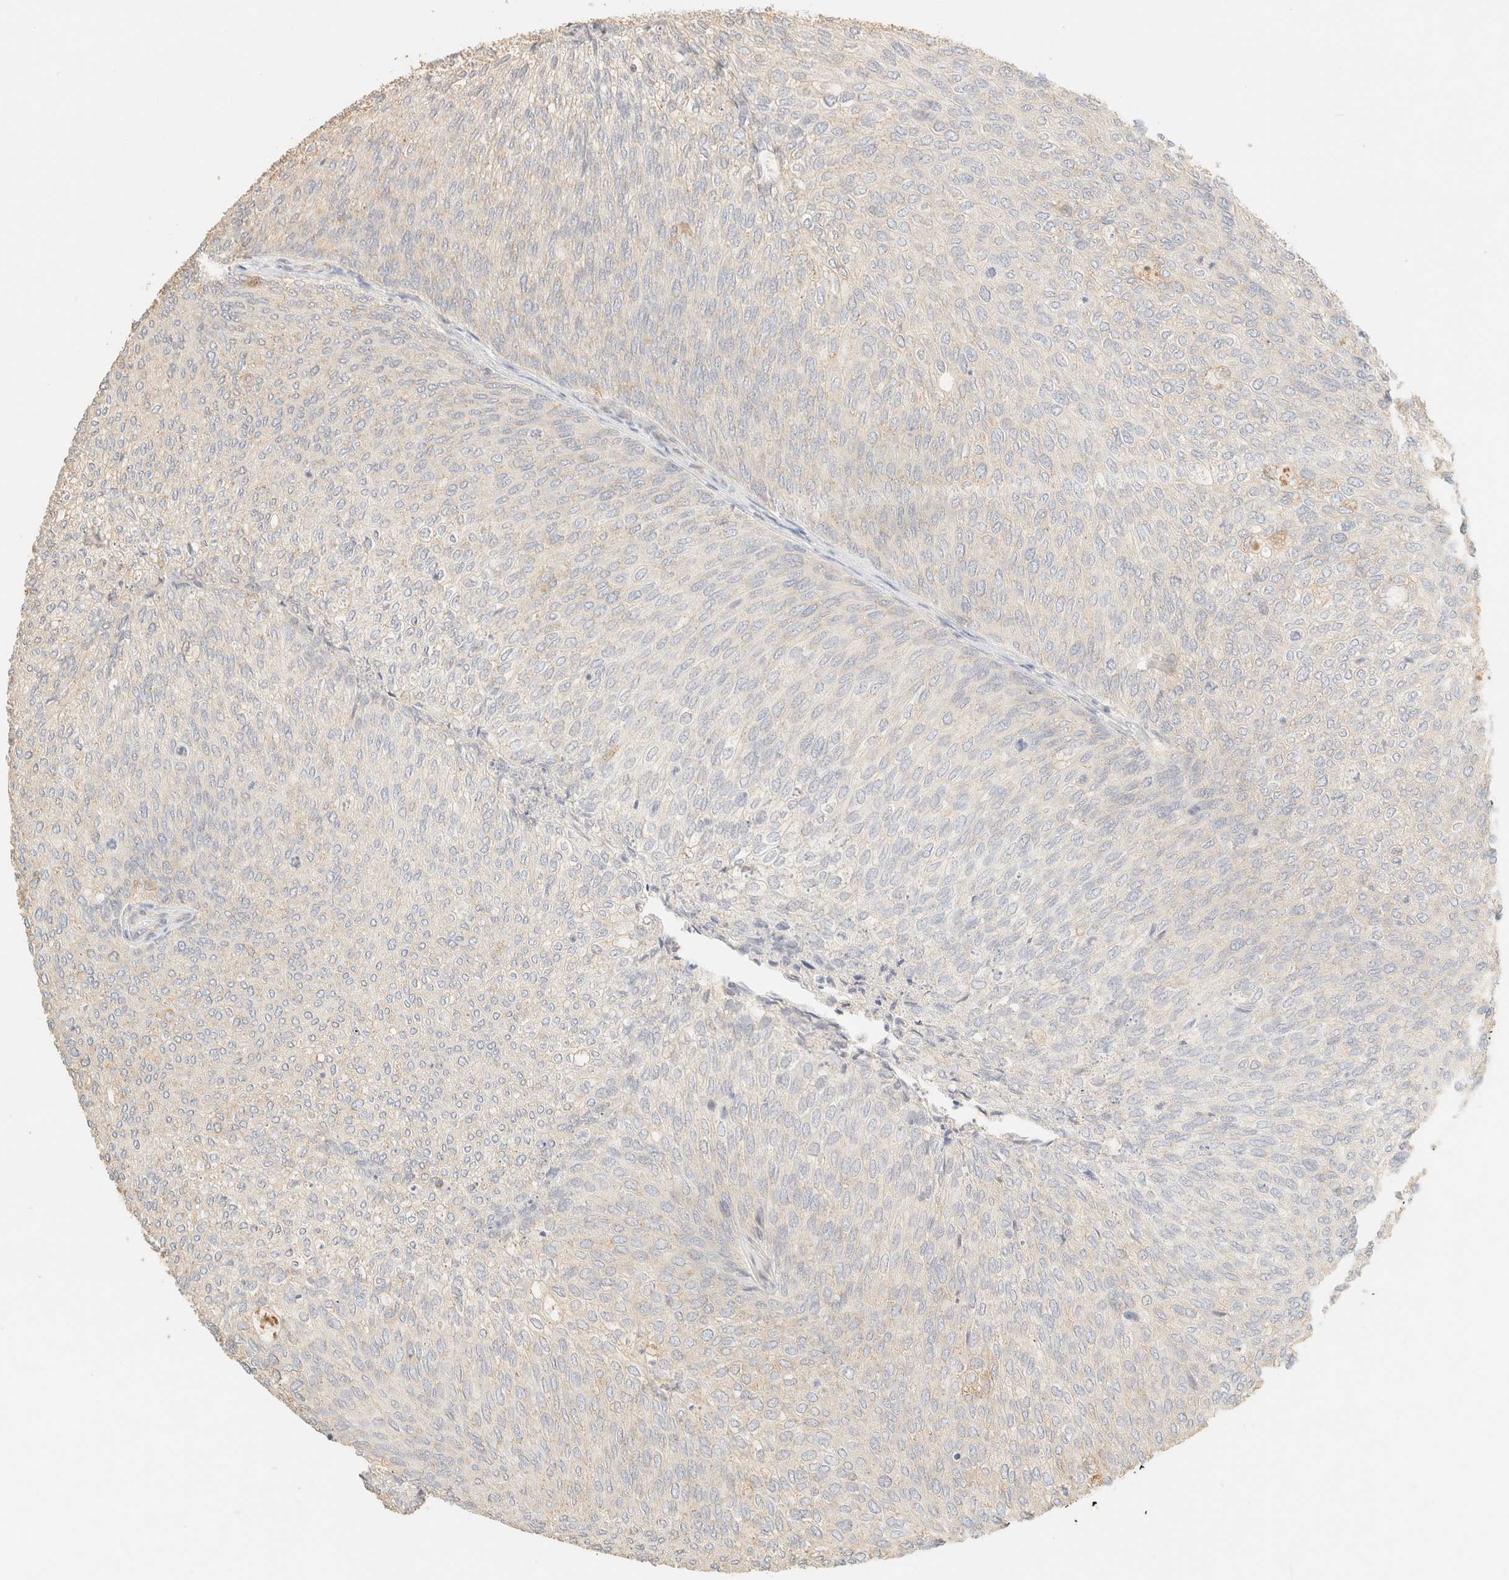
{"staining": {"intensity": "negative", "quantity": "none", "location": "none"}, "tissue": "urothelial cancer", "cell_type": "Tumor cells", "image_type": "cancer", "snomed": [{"axis": "morphology", "description": "Urothelial carcinoma, Low grade"}, {"axis": "topography", "description": "Urinary bladder"}], "caption": "A high-resolution image shows immunohistochemistry (IHC) staining of urothelial cancer, which demonstrates no significant staining in tumor cells. (Brightfield microscopy of DAB (3,3'-diaminobenzidine) immunohistochemistry (IHC) at high magnification).", "gene": "FHOD1", "patient": {"sex": "female", "age": 79}}